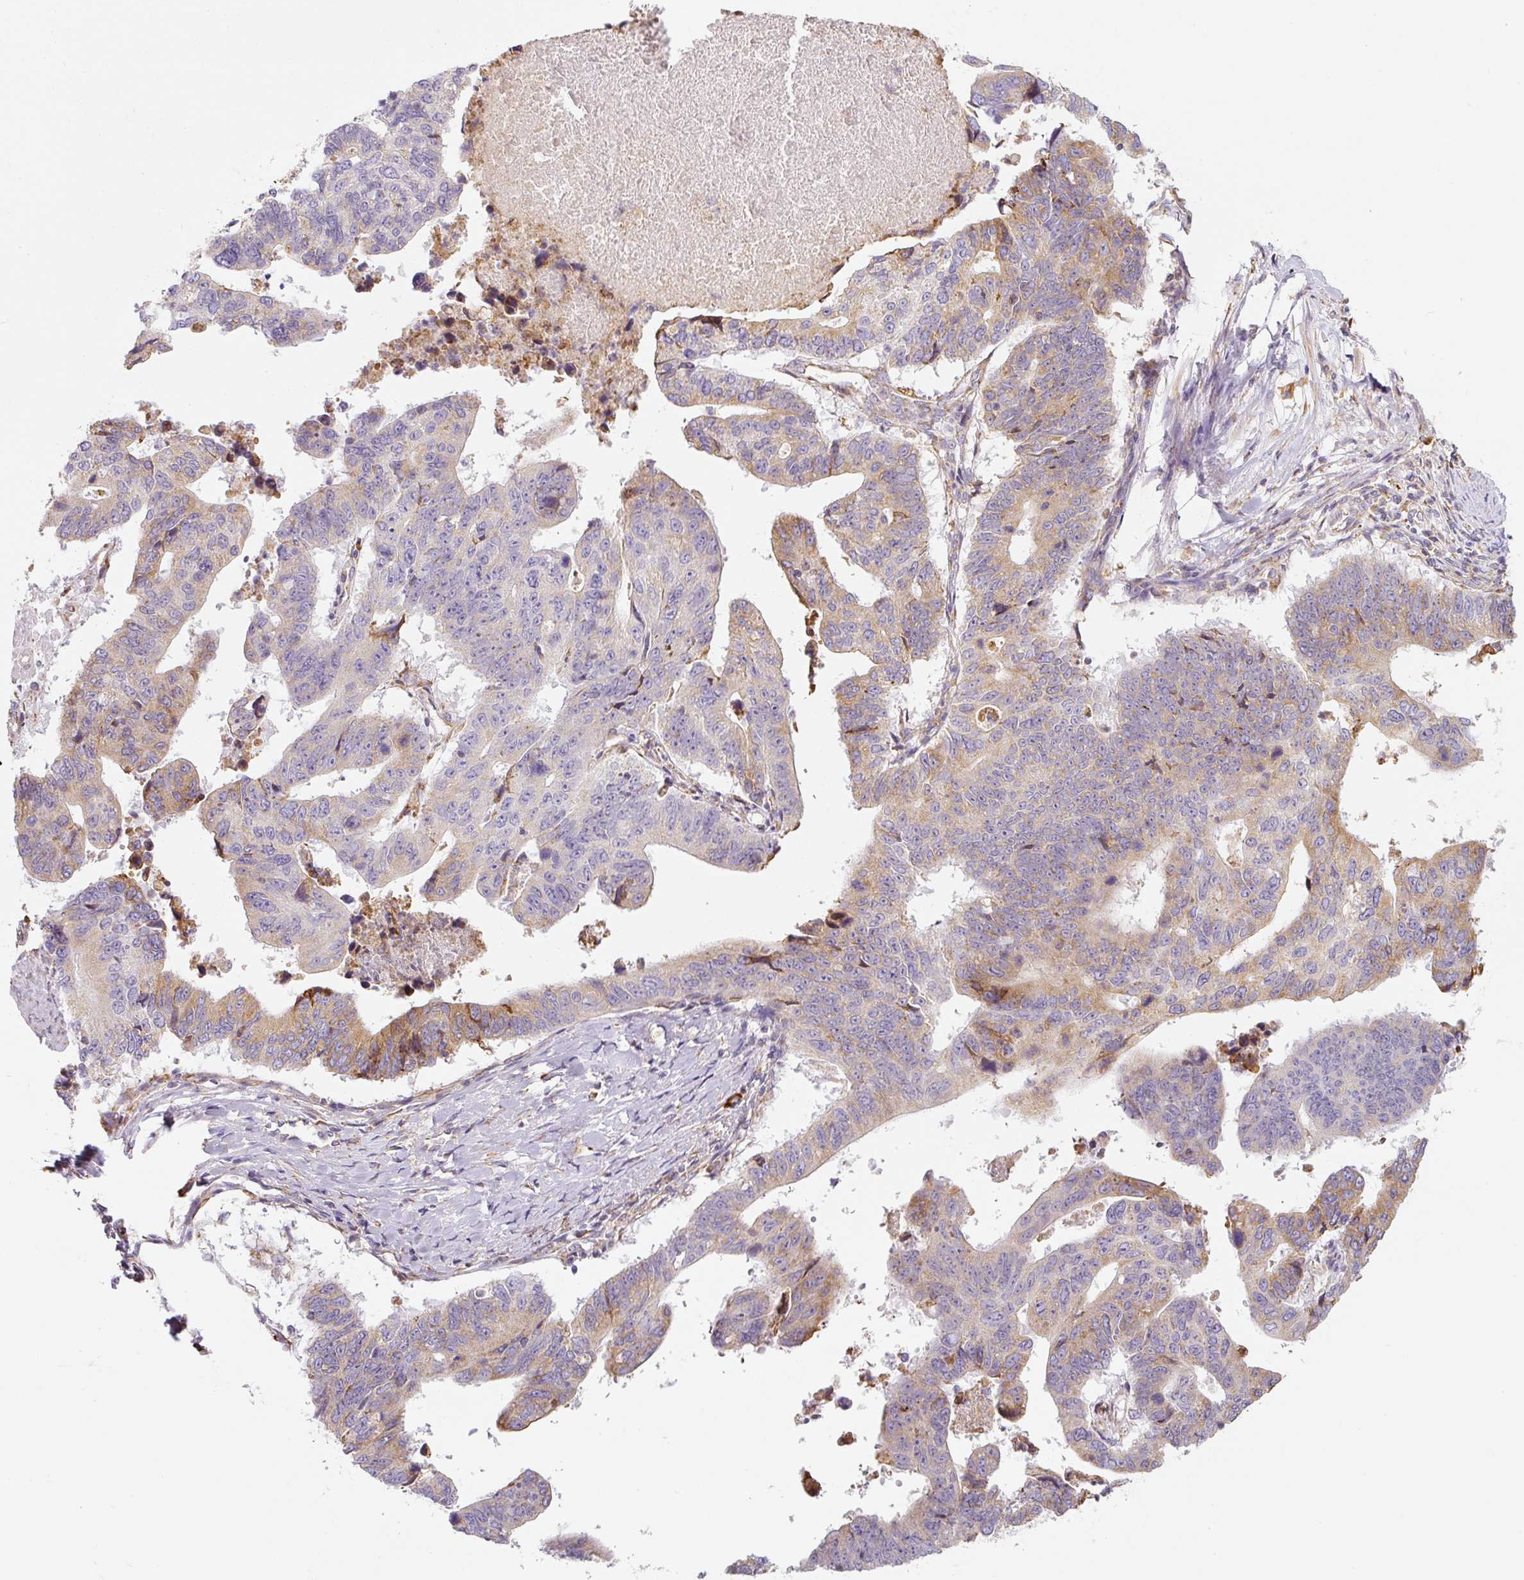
{"staining": {"intensity": "moderate", "quantity": "25%-75%", "location": "cytoplasmic/membranous"}, "tissue": "stomach cancer", "cell_type": "Tumor cells", "image_type": "cancer", "snomed": [{"axis": "morphology", "description": "Adenocarcinoma, NOS"}, {"axis": "topography", "description": "Stomach"}], "caption": "Protein expression analysis of human stomach cancer reveals moderate cytoplasmic/membranous staining in about 25%-75% of tumor cells.", "gene": "MORN4", "patient": {"sex": "male", "age": 59}}